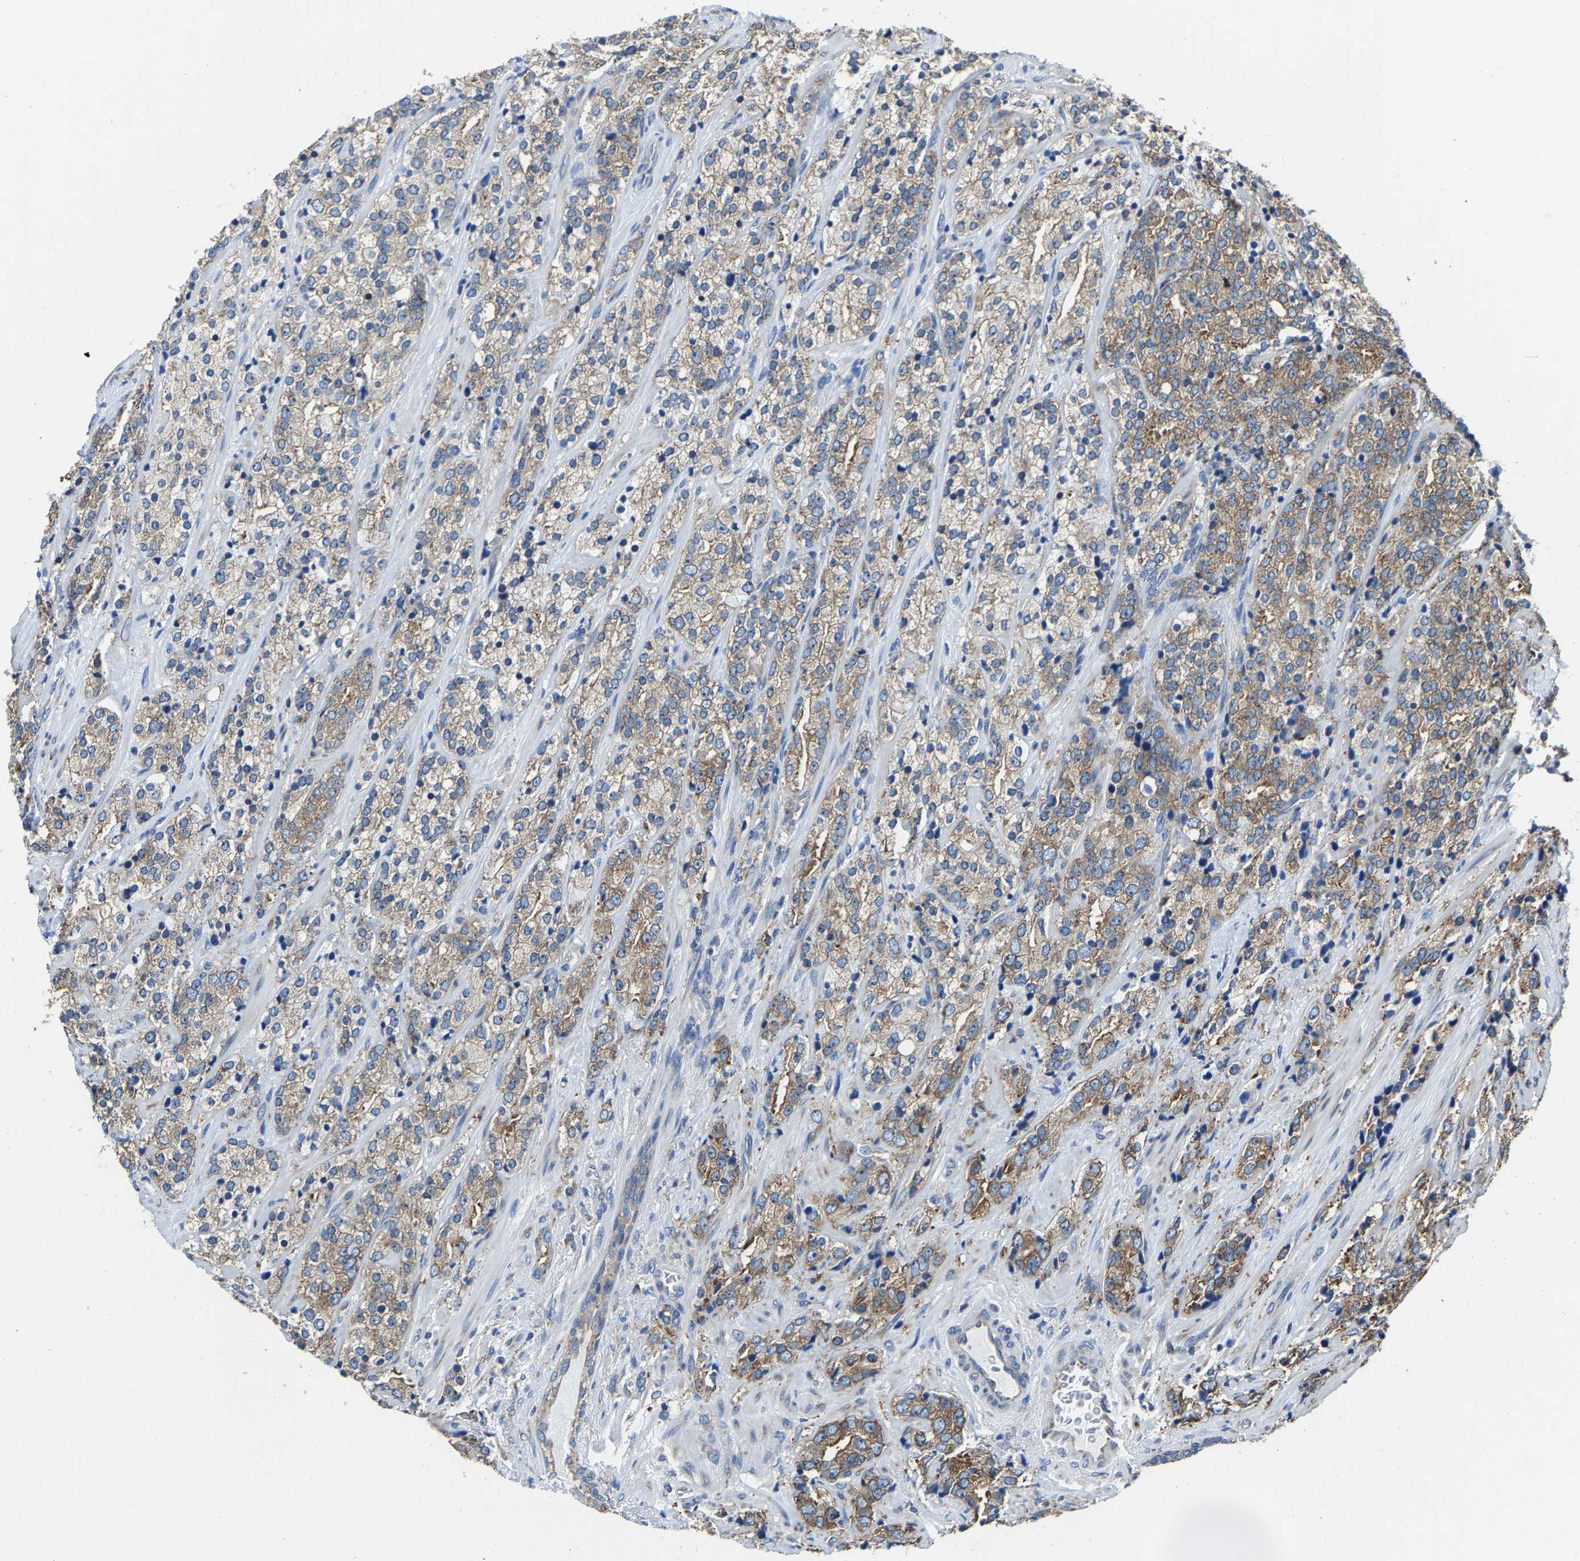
{"staining": {"intensity": "moderate", "quantity": ">75%", "location": "cytoplasmic/membranous"}, "tissue": "prostate cancer", "cell_type": "Tumor cells", "image_type": "cancer", "snomed": [{"axis": "morphology", "description": "Adenocarcinoma, High grade"}, {"axis": "topography", "description": "Prostate"}], "caption": "Prostate cancer was stained to show a protein in brown. There is medium levels of moderate cytoplasmic/membranous expression in approximately >75% of tumor cells.", "gene": "G3BP2", "patient": {"sex": "male", "age": 71}}